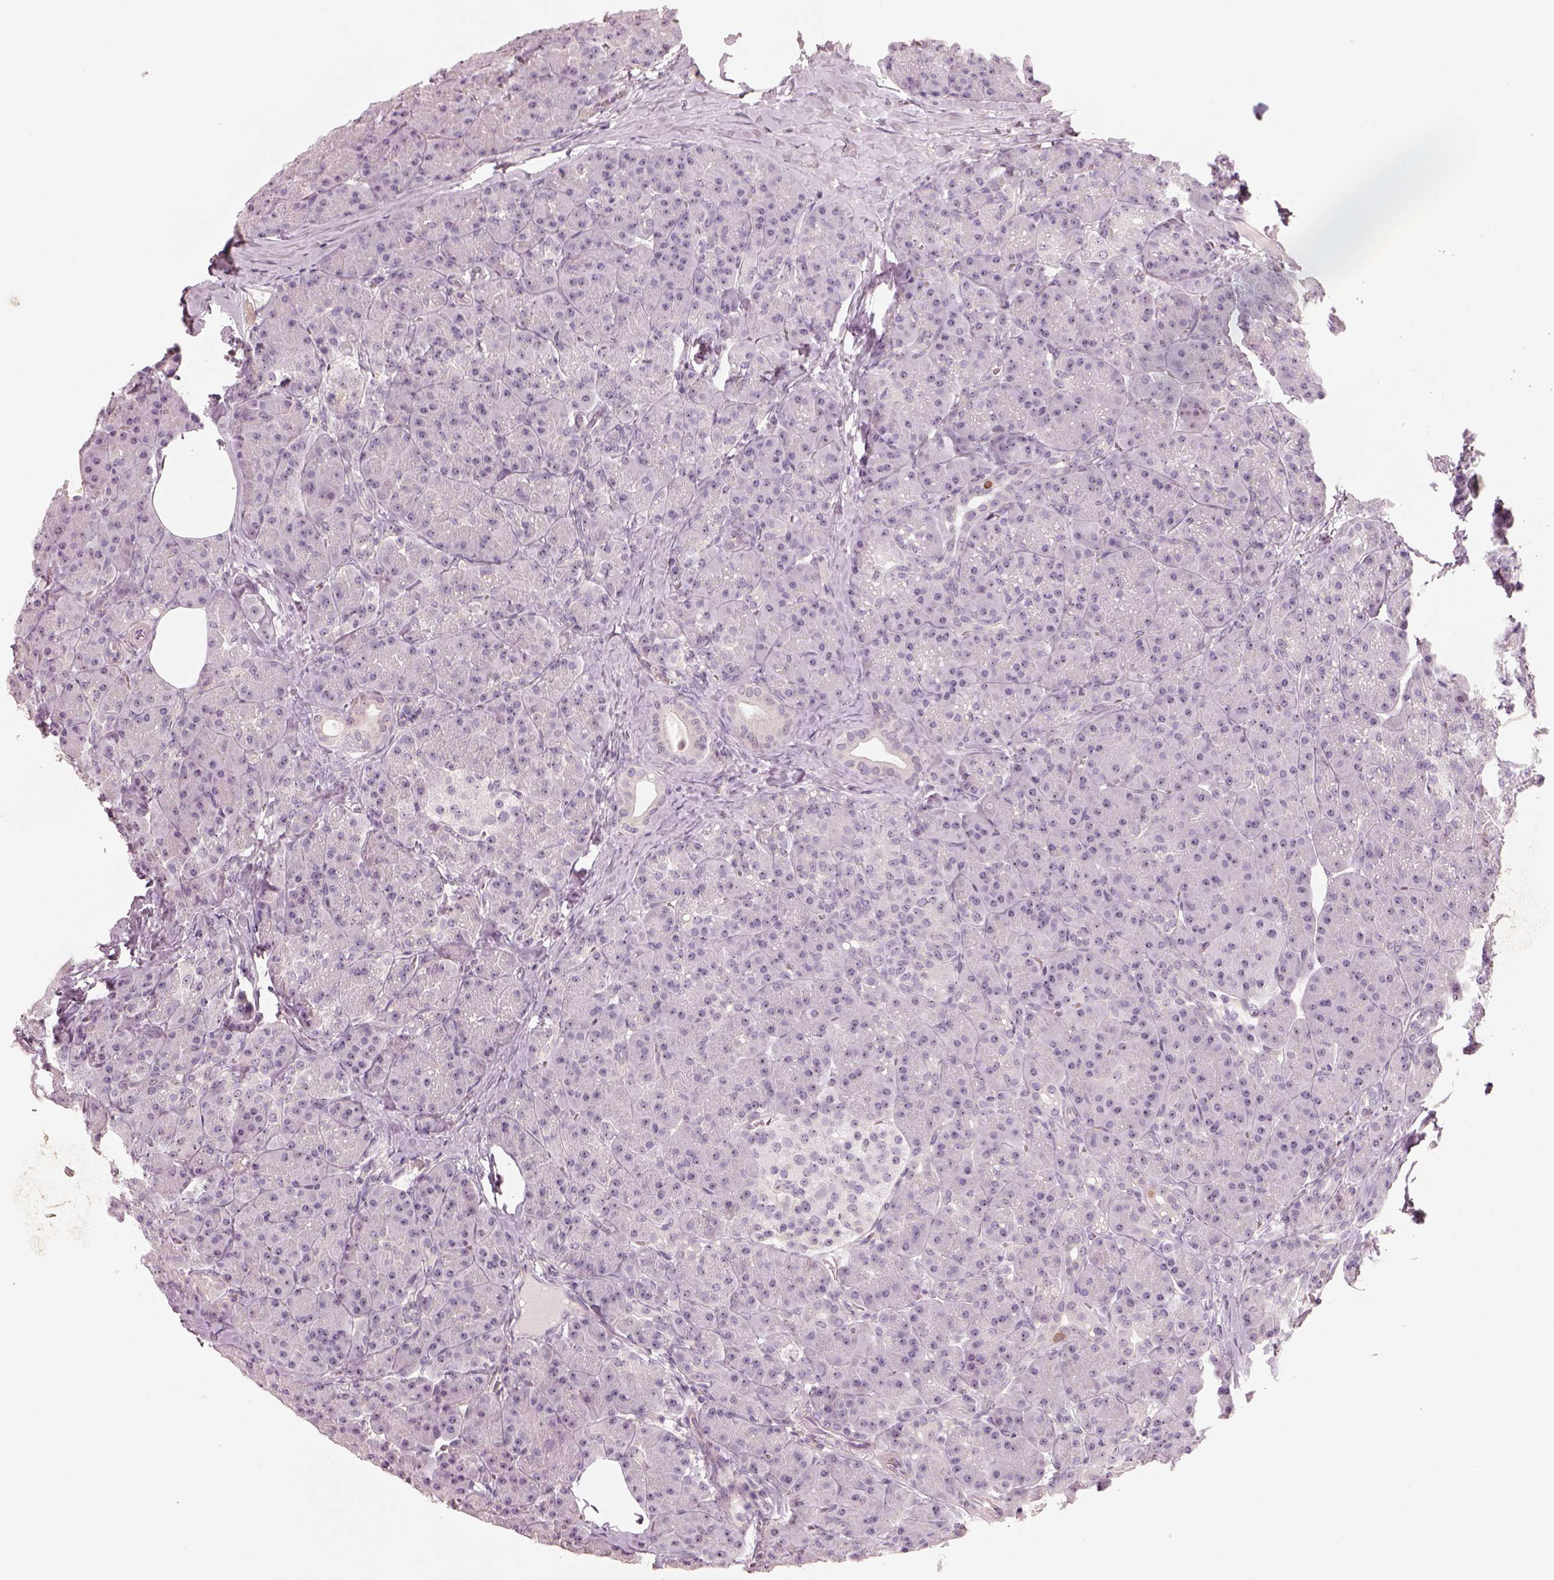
{"staining": {"intensity": "negative", "quantity": "none", "location": "none"}, "tissue": "pancreas", "cell_type": "Exocrine glandular cells", "image_type": "normal", "snomed": [{"axis": "morphology", "description": "Normal tissue, NOS"}, {"axis": "topography", "description": "Pancreas"}], "caption": "High magnification brightfield microscopy of benign pancreas stained with DAB (3,3'-diaminobenzidine) (brown) and counterstained with hematoxylin (blue): exocrine glandular cells show no significant positivity.", "gene": "CDS1", "patient": {"sex": "male", "age": 57}}